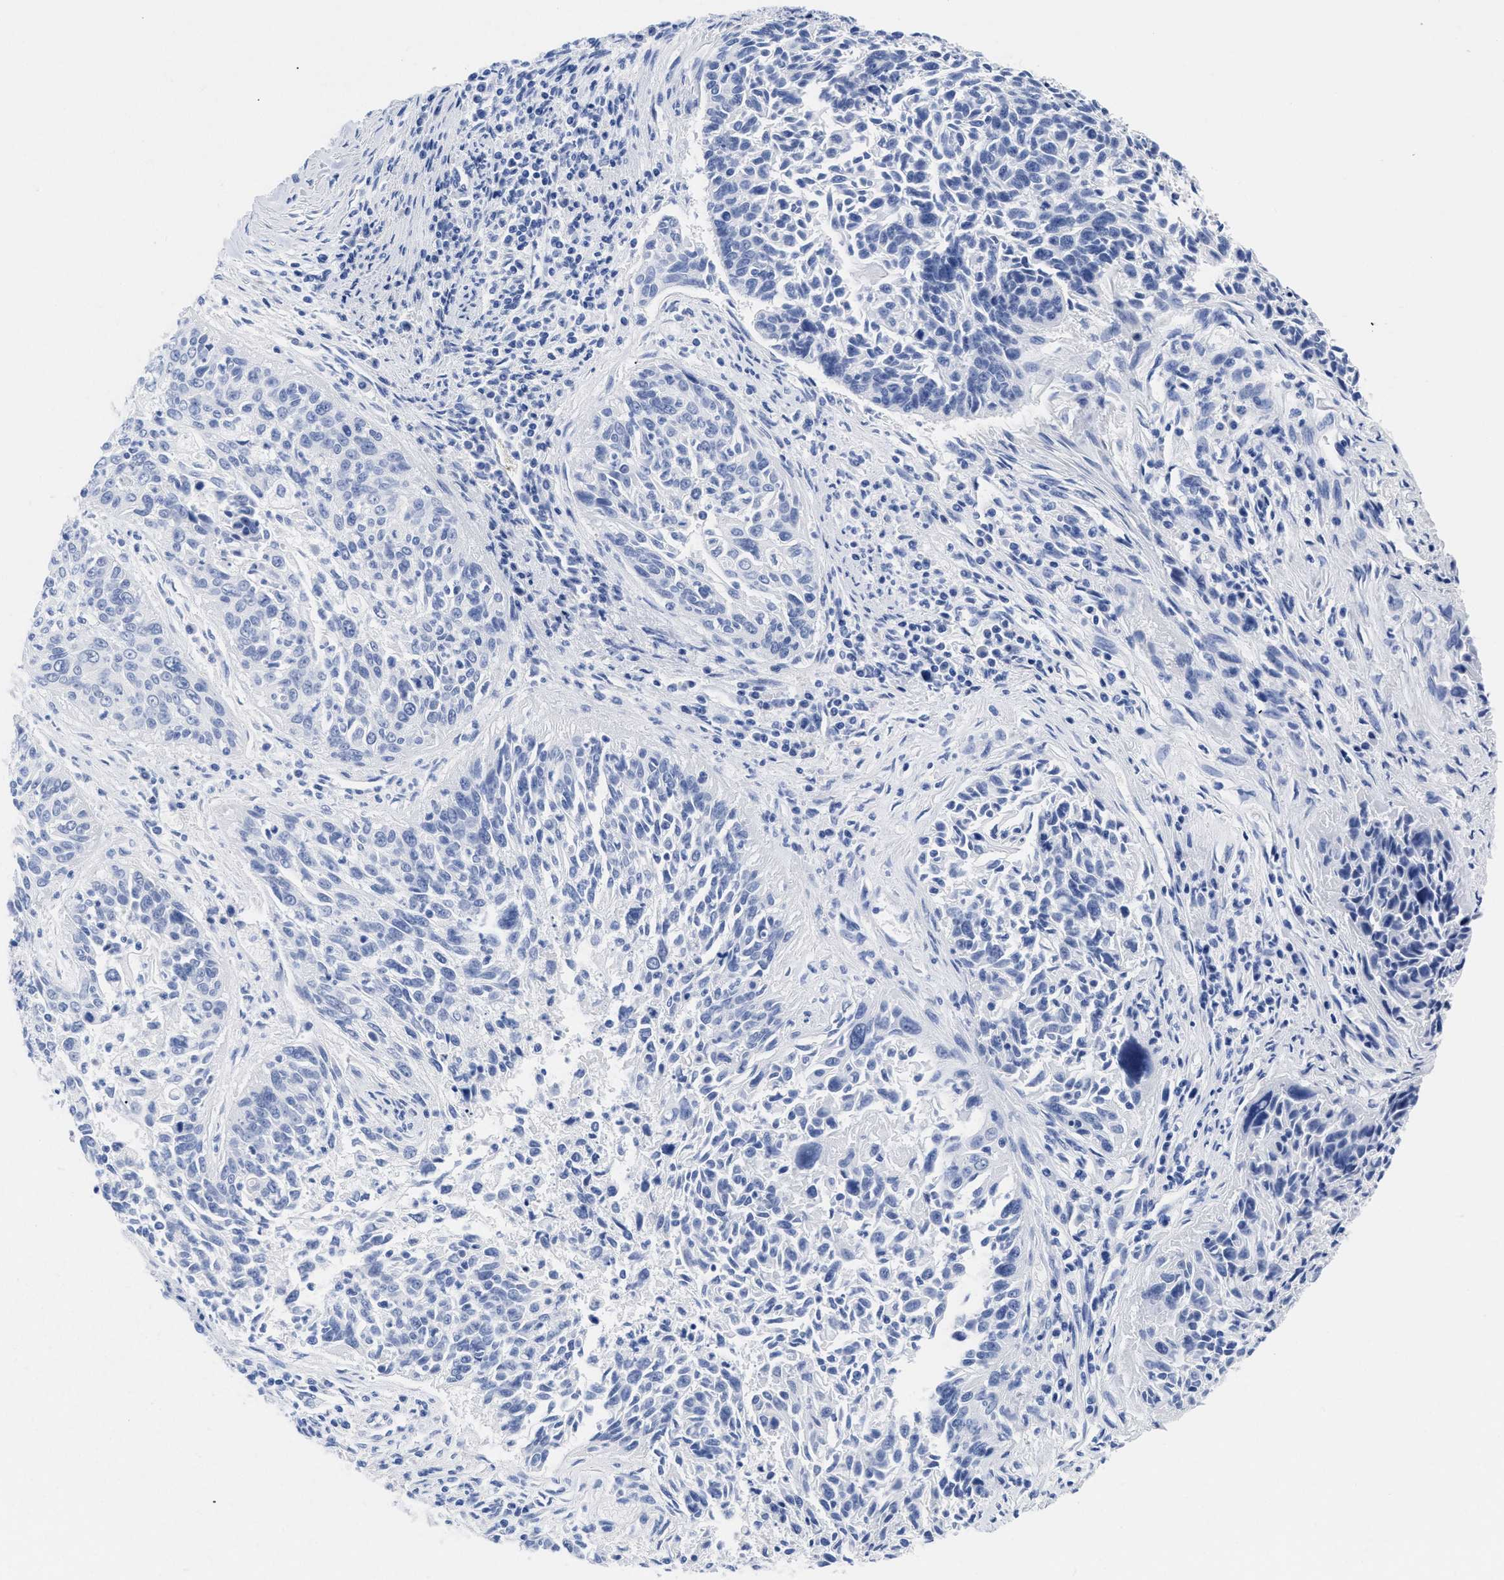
{"staining": {"intensity": "negative", "quantity": "none", "location": "none"}, "tissue": "cervical cancer", "cell_type": "Tumor cells", "image_type": "cancer", "snomed": [{"axis": "morphology", "description": "Squamous cell carcinoma, NOS"}, {"axis": "topography", "description": "Cervix"}], "caption": "Tumor cells are negative for protein expression in human cervical cancer (squamous cell carcinoma).", "gene": "TREML1", "patient": {"sex": "female", "age": 55}}